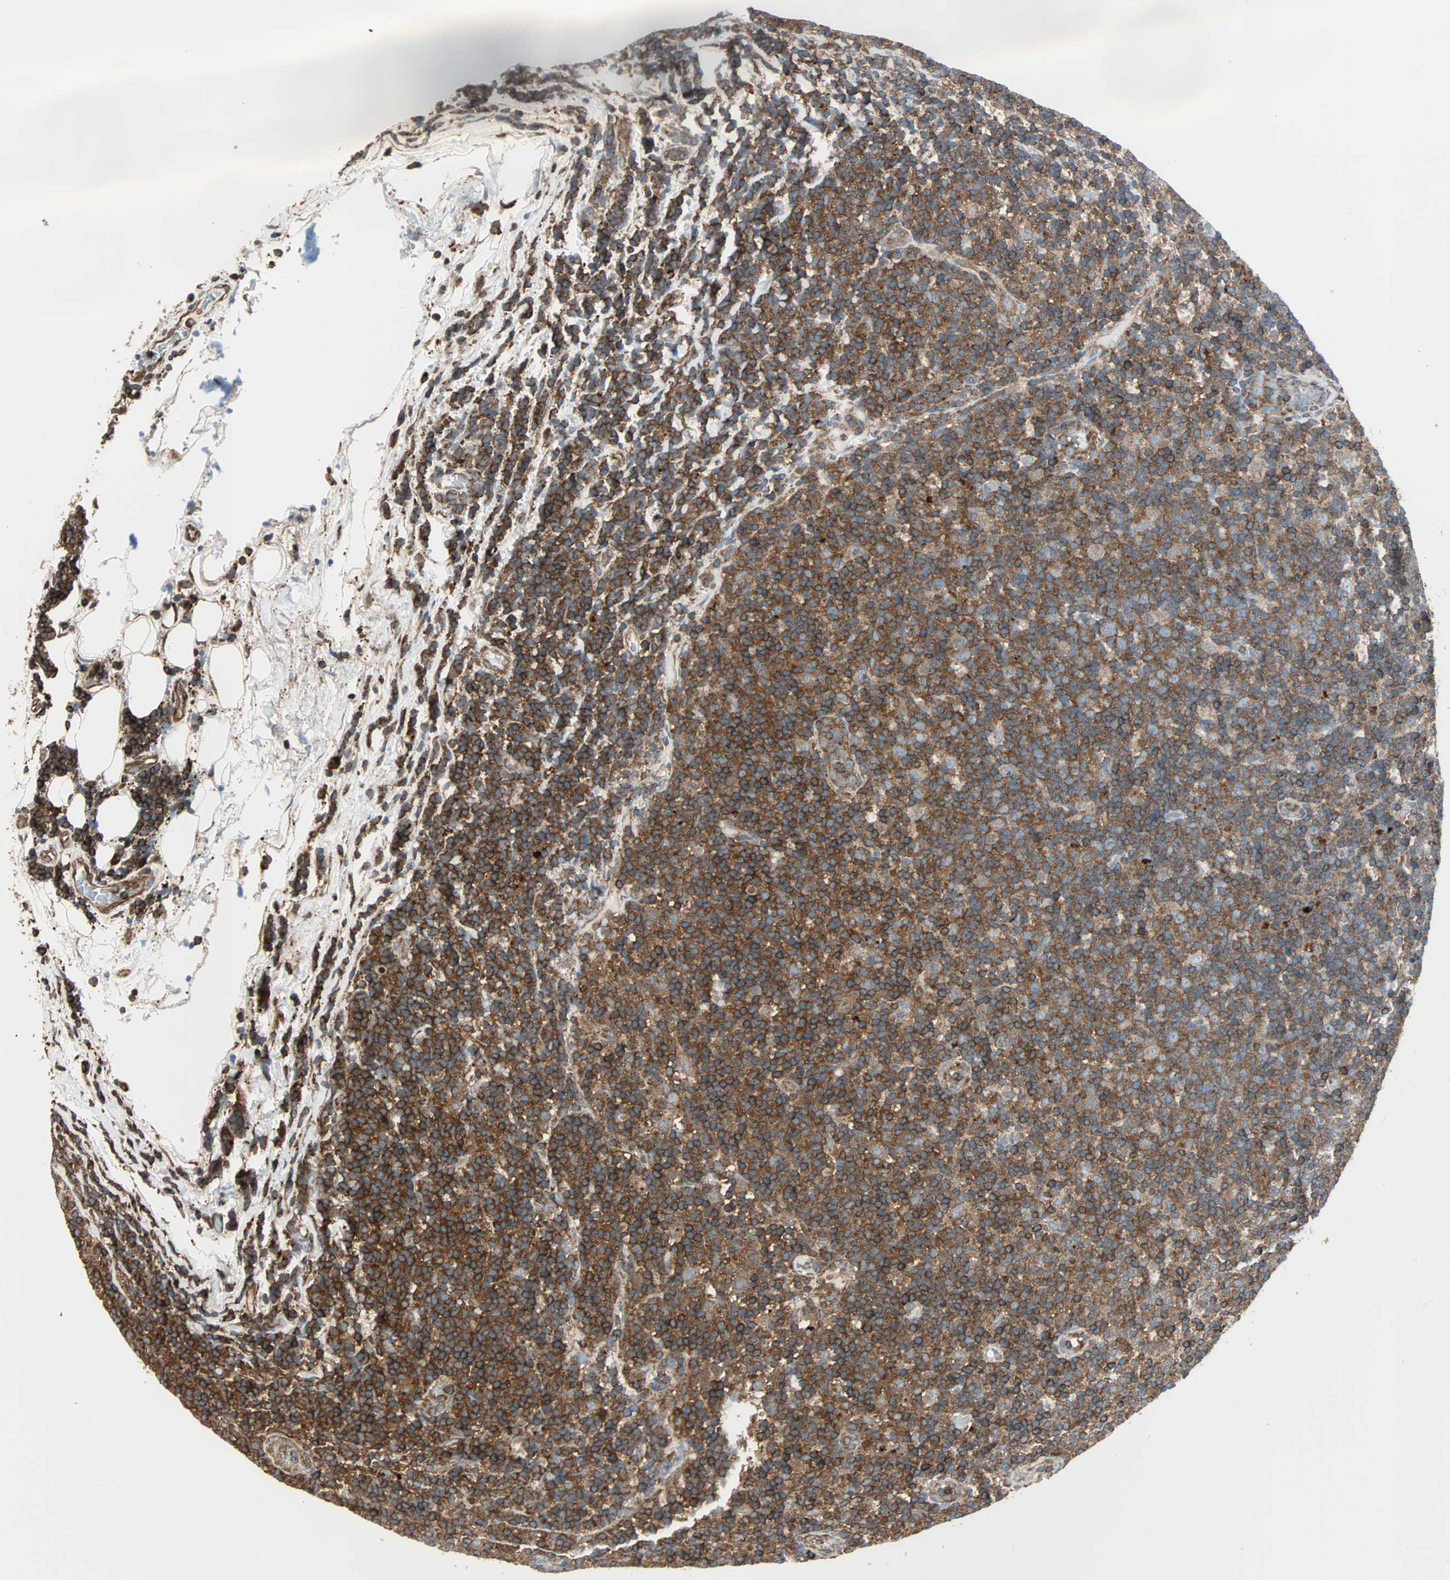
{"staining": {"intensity": "strong", "quantity": ">75%", "location": "cytoplasmic/membranous"}, "tissue": "lymphoma", "cell_type": "Tumor cells", "image_type": "cancer", "snomed": [{"axis": "morphology", "description": "Malignant lymphoma, non-Hodgkin's type, Low grade"}, {"axis": "topography", "description": "Lymph node"}], "caption": "Immunohistochemical staining of lymphoma reveals high levels of strong cytoplasmic/membranous positivity in approximately >75% of tumor cells. Nuclei are stained in blue.", "gene": "RELA", "patient": {"sex": "male", "age": 83}}